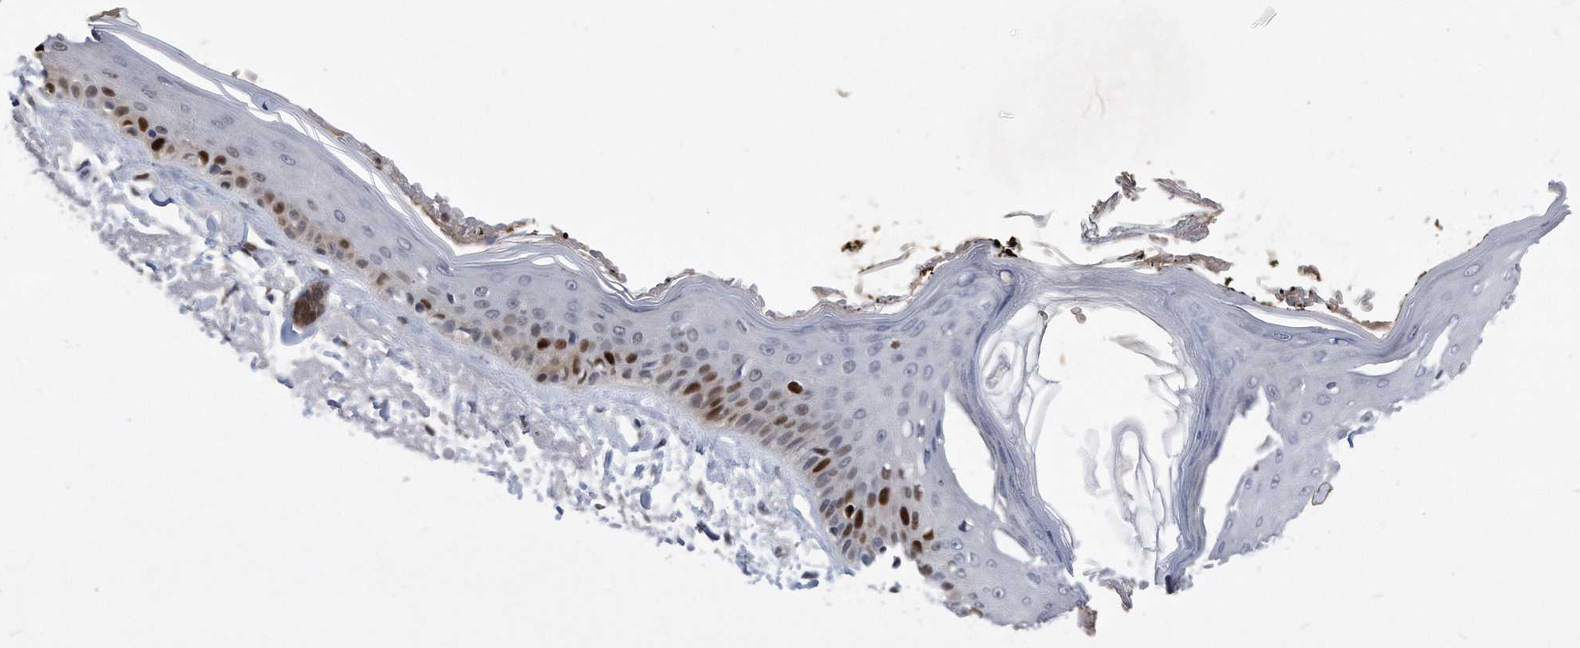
{"staining": {"intensity": "moderate", "quantity": ">75%", "location": "nuclear"}, "tissue": "skin", "cell_type": "Fibroblasts", "image_type": "normal", "snomed": [{"axis": "morphology", "description": "Normal tissue, NOS"}, {"axis": "topography", "description": "Skin"}, {"axis": "topography", "description": "Skeletal muscle"}], "caption": "Protein positivity by immunohistochemistry demonstrates moderate nuclear expression in approximately >75% of fibroblasts in unremarkable skin.", "gene": "PCNA", "patient": {"sex": "male", "age": 83}}